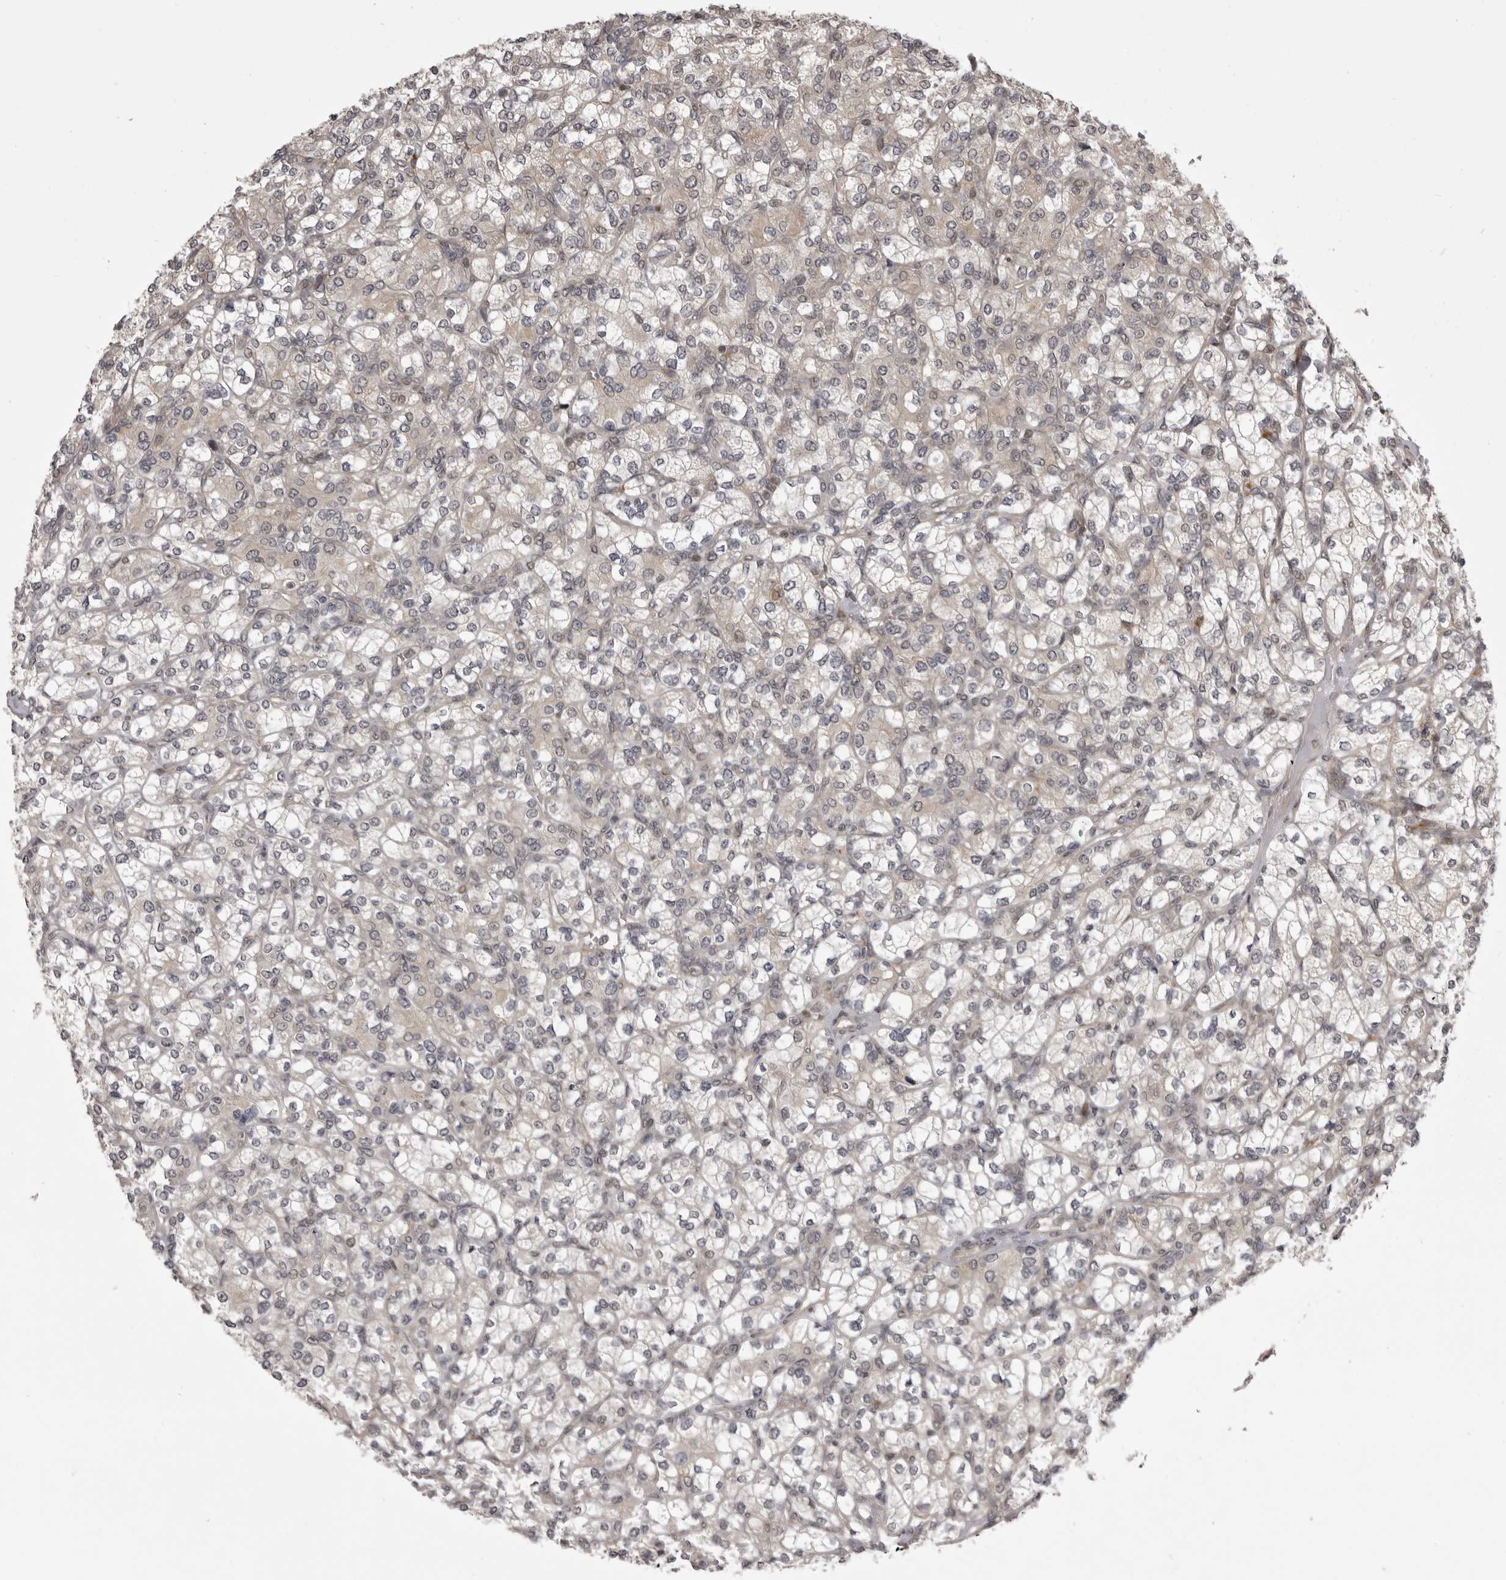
{"staining": {"intensity": "negative", "quantity": "none", "location": "none"}, "tissue": "renal cancer", "cell_type": "Tumor cells", "image_type": "cancer", "snomed": [{"axis": "morphology", "description": "Adenocarcinoma, NOS"}, {"axis": "topography", "description": "Kidney"}], "caption": "DAB immunohistochemical staining of renal adenocarcinoma exhibits no significant expression in tumor cells.", "gene": "C1orf109", "patient": {"sex": "male", "age": 77}}